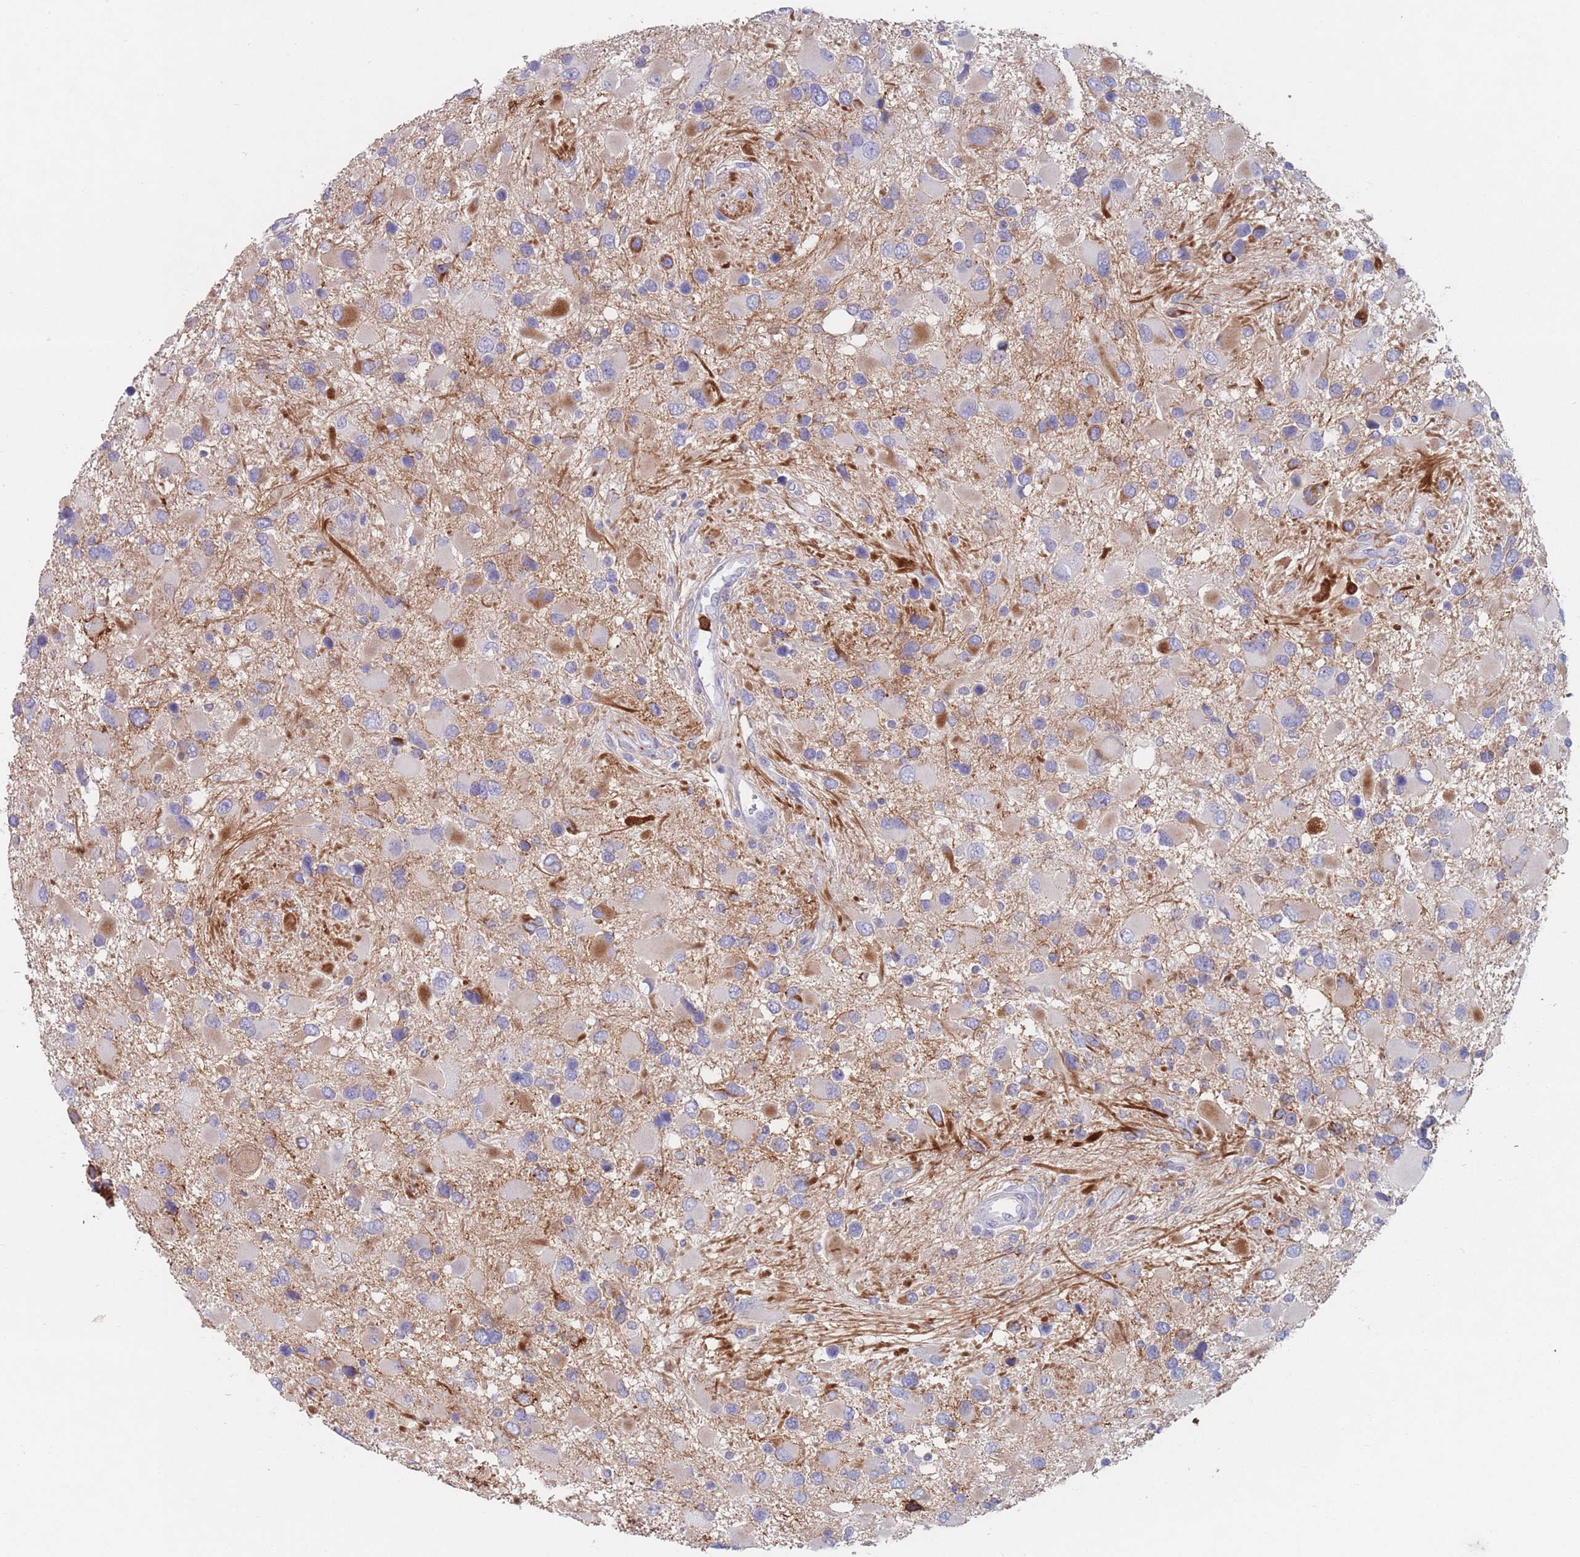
{"staining": {"intensity": "negative", "quantity": "none", "location": "none"}, "tissue": "glioma", "cell_type": "Tumor cells", "image_type": "cancer", "snomed": [{"axis": "morphology", "description": "Glioma, malignant, High grade"}, {"axis": "topography", "description": "Brain"}], "caption": "The photomicrograph exhibits no staining of tumor cells in glioma.", "gene": "ATP1A3", "patient": {"sex": "male", "age": 53}}